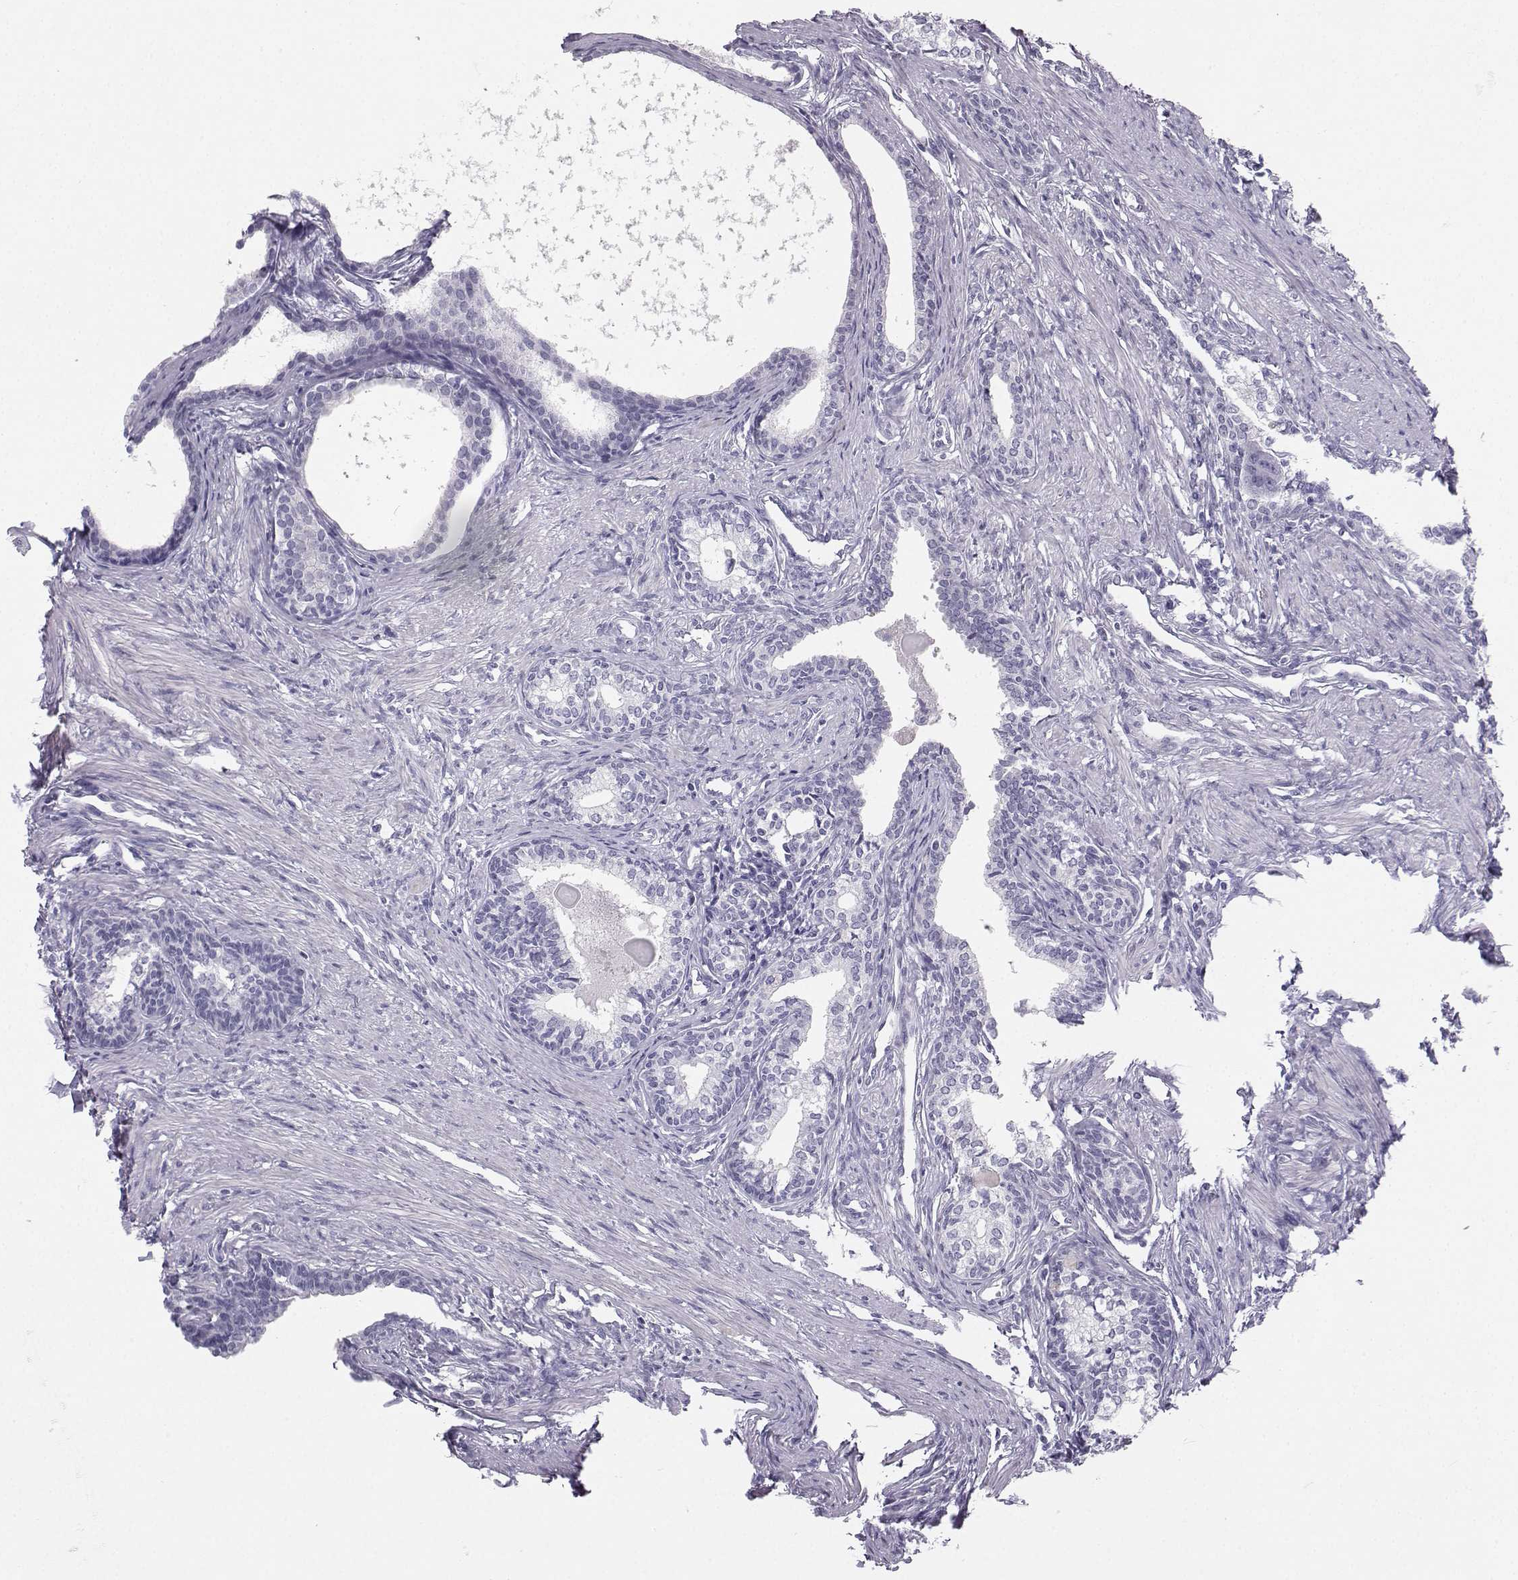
{"staining": {"intensity": "negative", "quantity": "none", "location": "none"}, "tissue": "prostate", "cell_type": "Glandular cells", "image_type": "normal", "snomed": [{"axis": "morphology", "description": "Normal tissue, NOS"}, {"axis": "topography", "description": "Prostate"}], "caption": "Protein analysis of unremarkable prostate reveals no significant expression in glandular cells.", "gene": "SYCE1", "patient": {"sex": "male", "age": 60}}